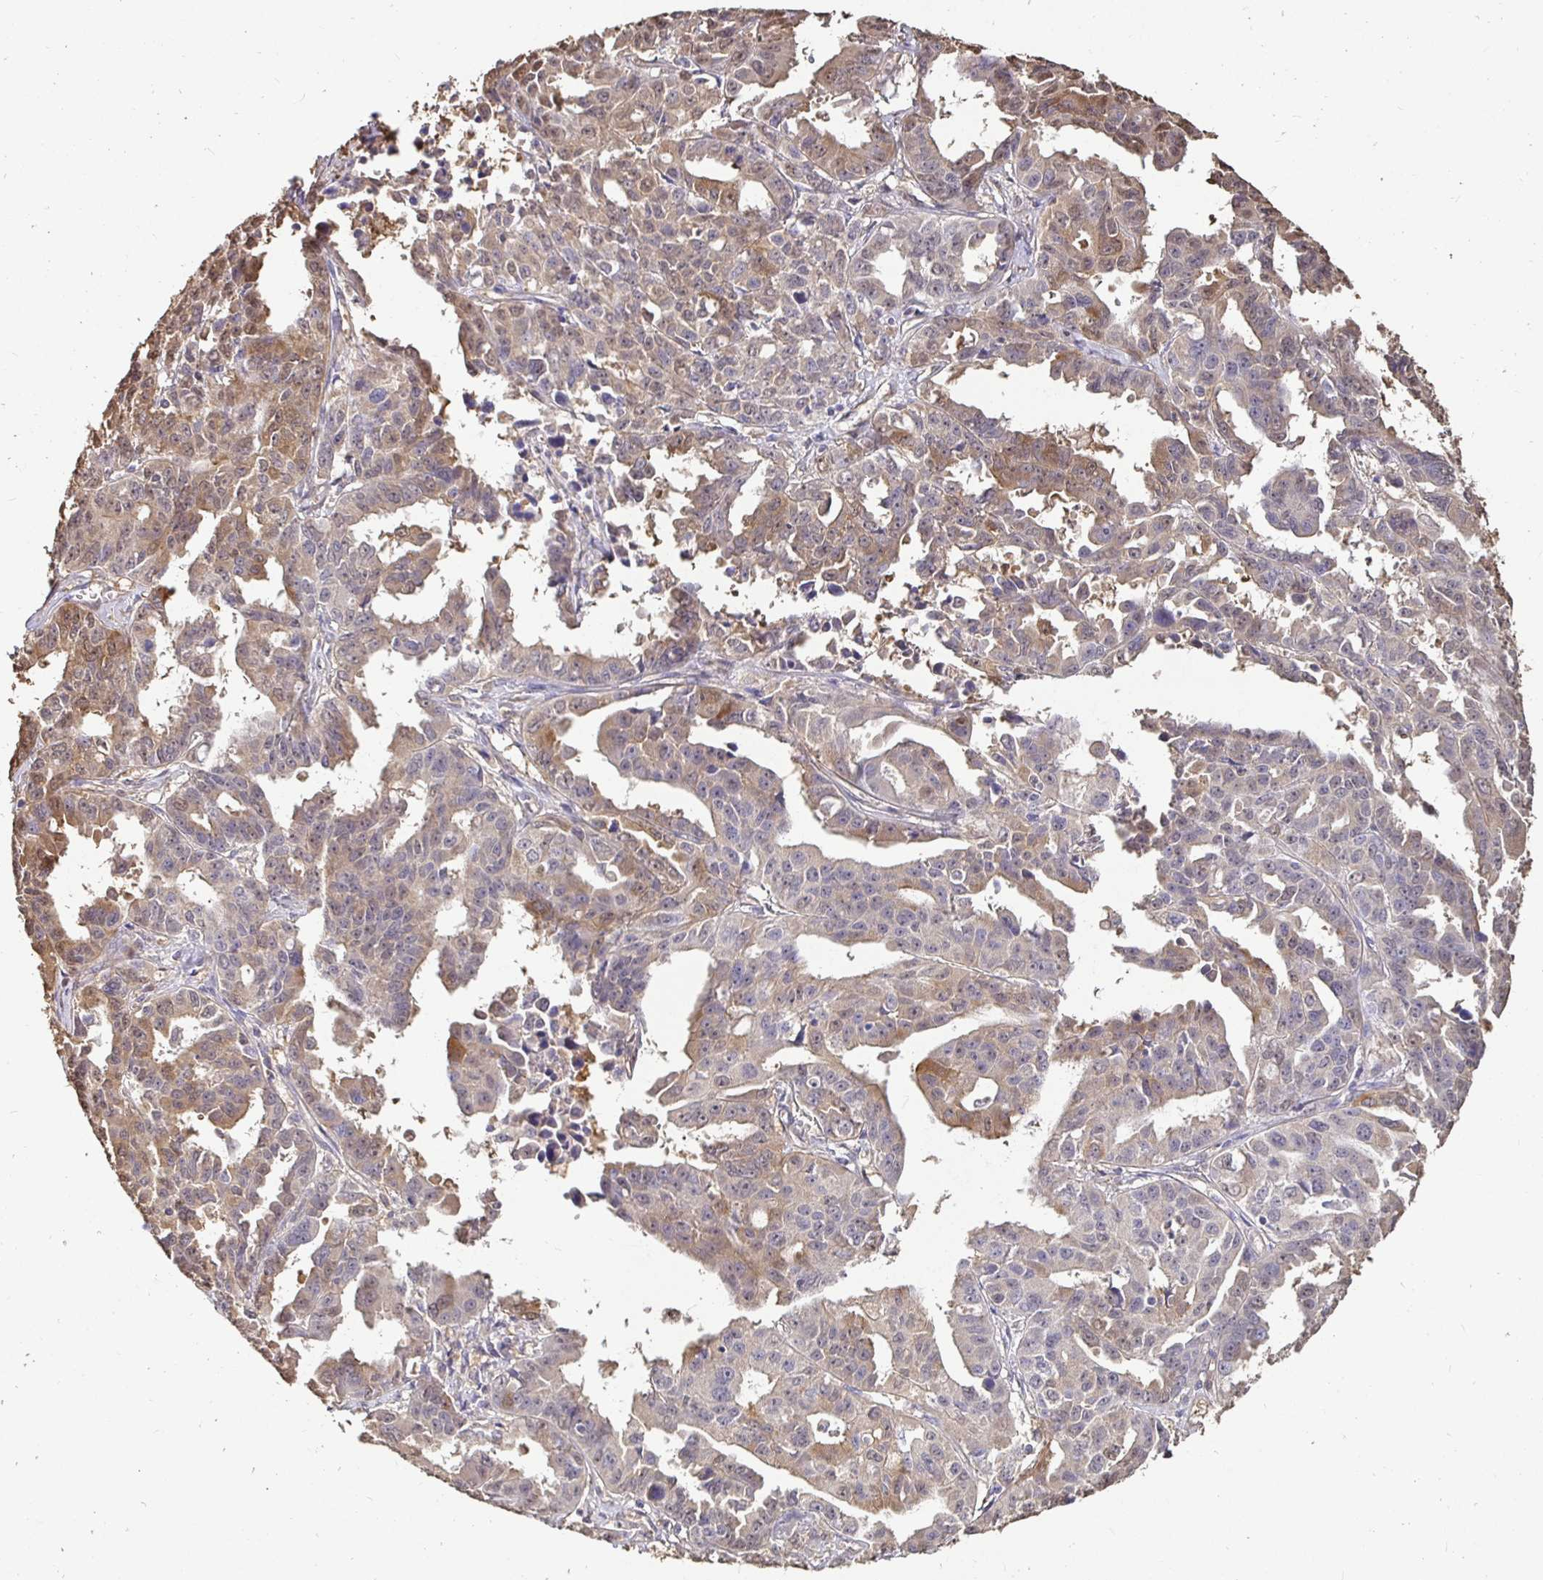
{"staining": {"intensity": "moderate", "quantity": "25%-75%", "location": "cytoplasmic/membranous"}, "tissue": "ovarian cancer", "cell_type": "Tumor cells", "image_type": "cancer", "snomed": [{"axis": "morphology", "description": "Adenocarcinoma, NOS"}, {"axis": "morphology", "description": "Carcinoma, endometroid"}, {"axis": "topography", "description": "Ovary"}], "caption": "A brown stain shows moderate cytoplasmic/membranous expression of a protein in ovarian endometroid carcinoma tumor cells. The staining is performed using DAB brown chromogen to label protein expression. The nuclei are counter-stained blue using hematoxylin.", "gene": "MAPK8IP3", "patient": {"sex": "female", "age": 72}}